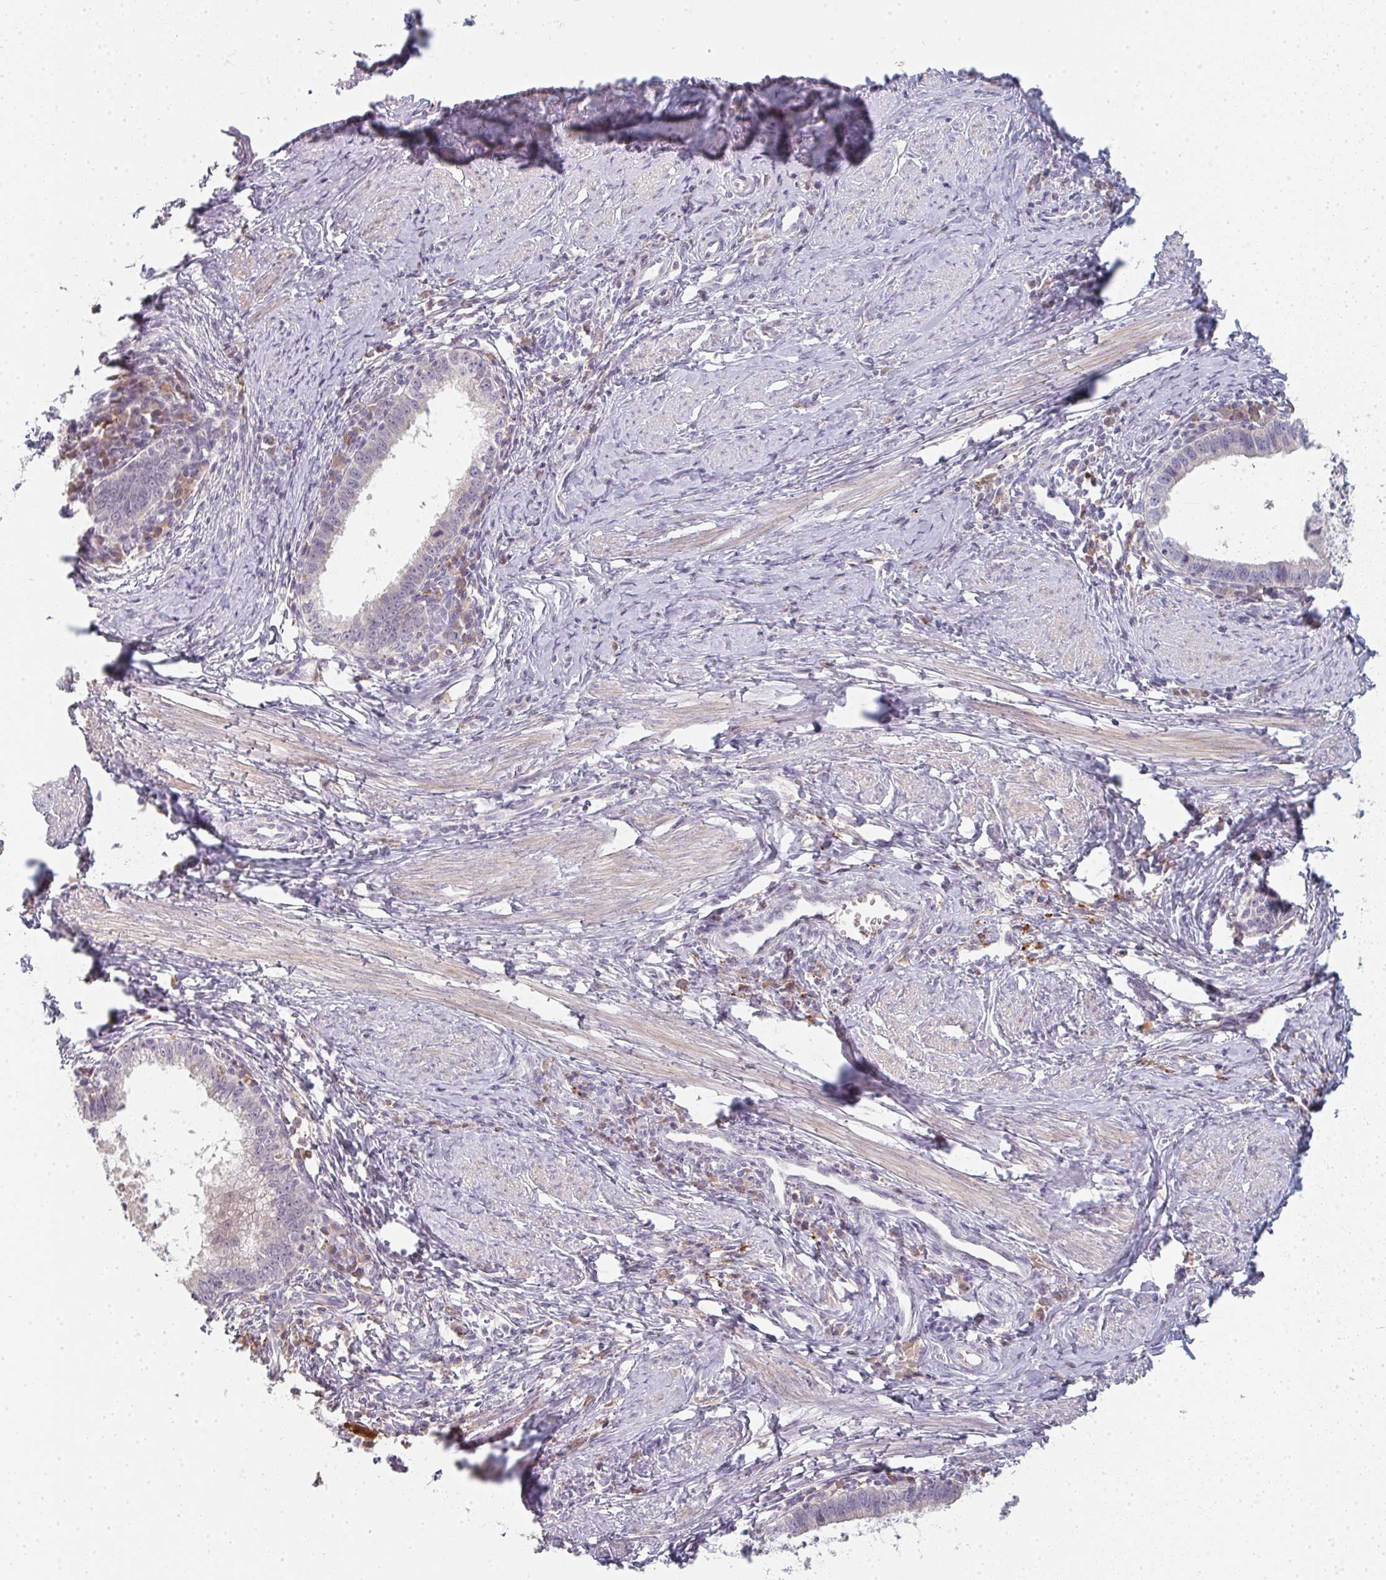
{"staining": {"intensity": "negative", "quantity": "none", "location": "none"}, "tissue": "cervical cancer", "cell_type": "Tumor cells", "image_type": "cancer", "snomed": [{"axis": "morphology", "description": "Adenocarcinoma, NOS"}, {"axis": "topography", "description": "Cervix"}], "caption": "Protein analysis of adenocarcinoma (cervical) demonstrates no significant staining in tumor cells.", "gene": "TMEM237", "patient": {"sex": "female", "age": 36}}